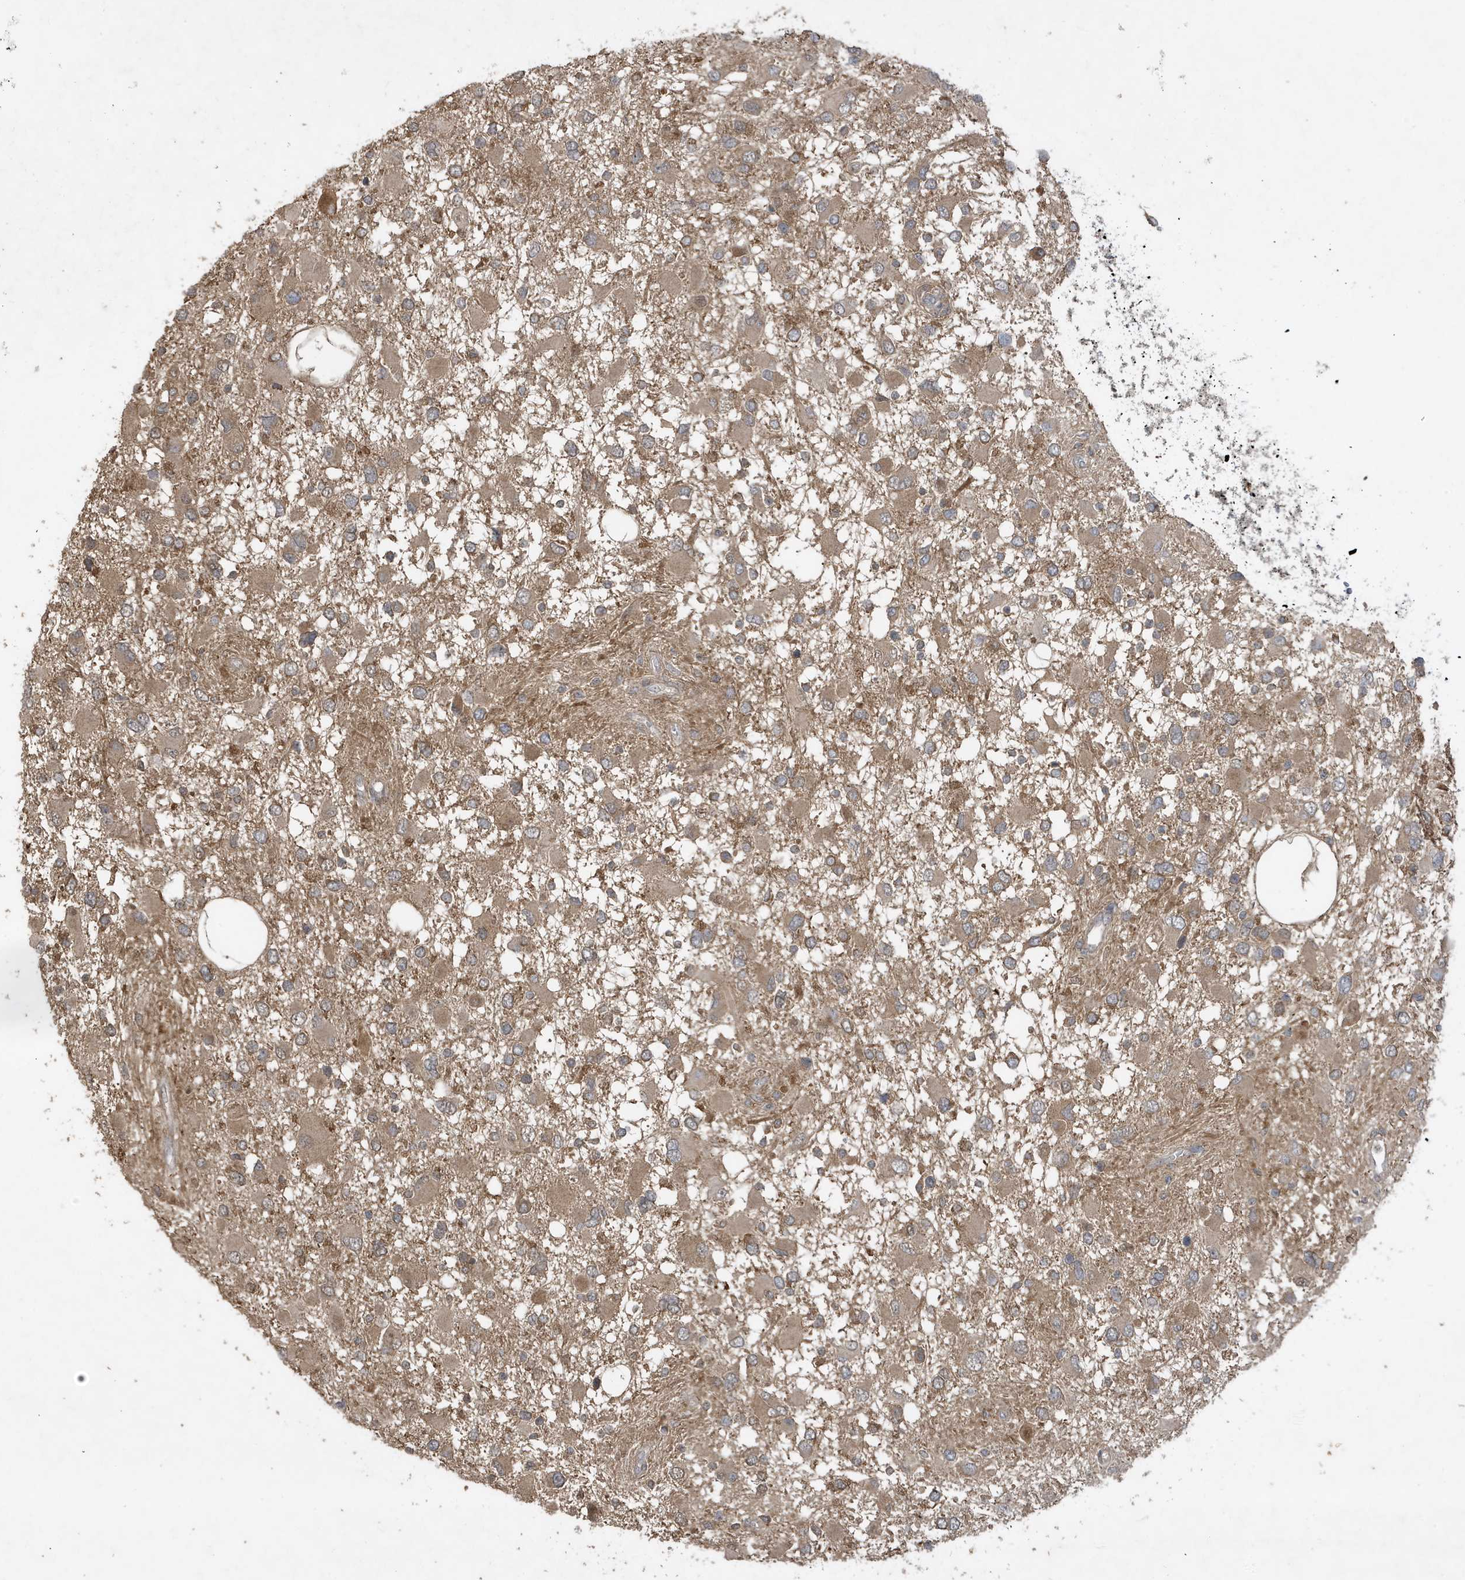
{"staining": {"intensity": "weak", "quantity": ">75%", "location": "cytoplasmic/membranous"}, "tissue": "glioma", "cell_type": "Tumor cells", "image_type": "cancer", "snomed": [{"axis": "morphology", "description": "Glioma, malignant, High grade"}, {"axis": "topography", "description": "Brain"}], "caption": "This image demonstrates IHC staining of malignant glioma (high-grade), with low weak cytoplasmic/membranous positivity in approximately >75% of tumor cells.", "gene": "PRRT3", "patient": {"sex": "male", "age": 53}}